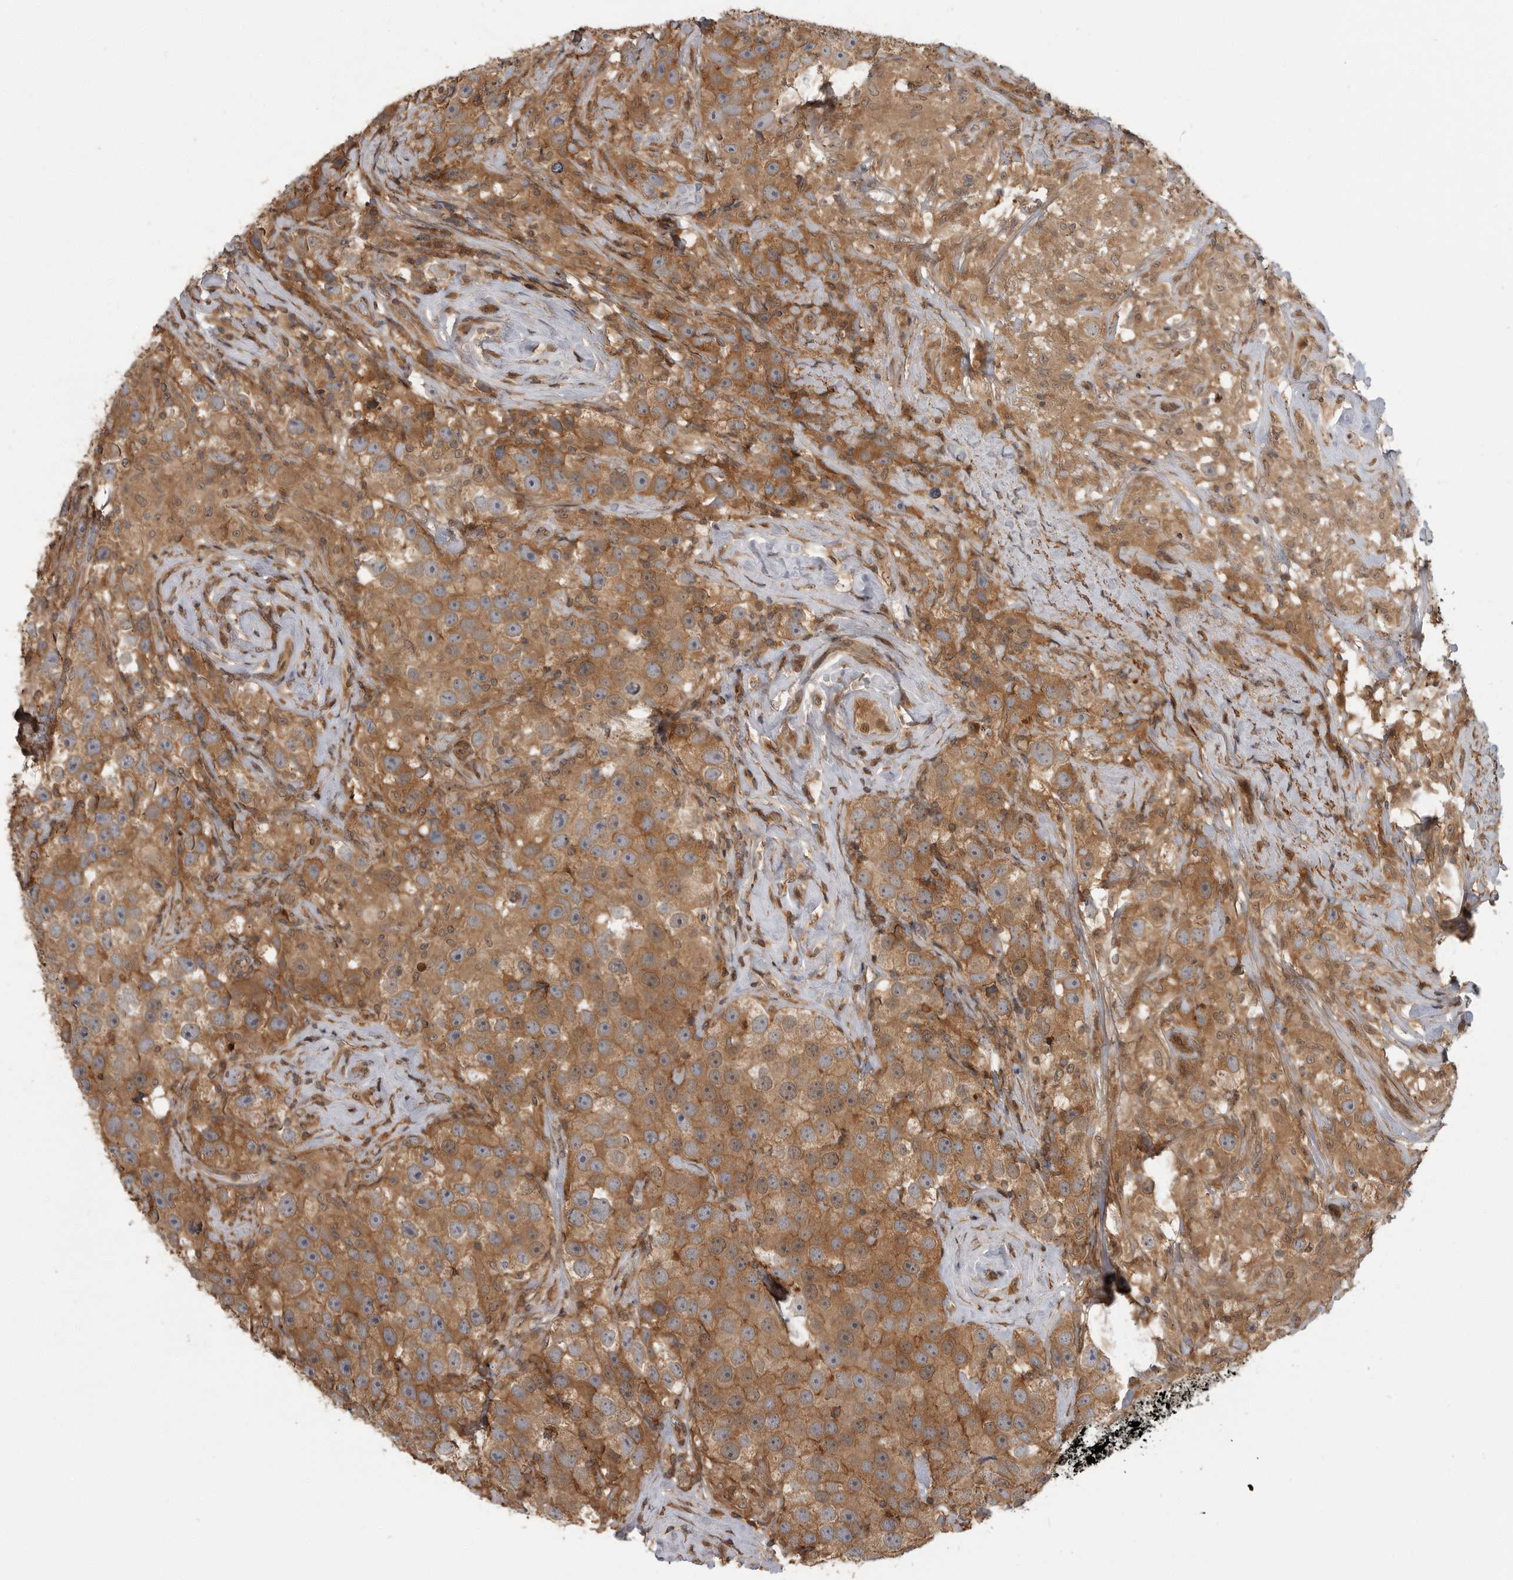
{"staining": {"intensity": "moderate", "quantity": ">75%", "location": "cytoplasmic/membranous"}, "tissue": "testis cancer", "cell_type": "Tumor cells", "image_type": "cancer", "snomed": [{"axis": "morphology", "description": "Seminoma, NOS"}, {"axis": "topography", "description": "Testis"}], "caption": "IHC image of seminoma (testis) stained for a protein (brown), which displays medium levels of moderate cytoplasmic/membranous positivity in about >75% of tumor cells.", "gene": "ERN1", "patient": {"sex": "male", "age": 49}}